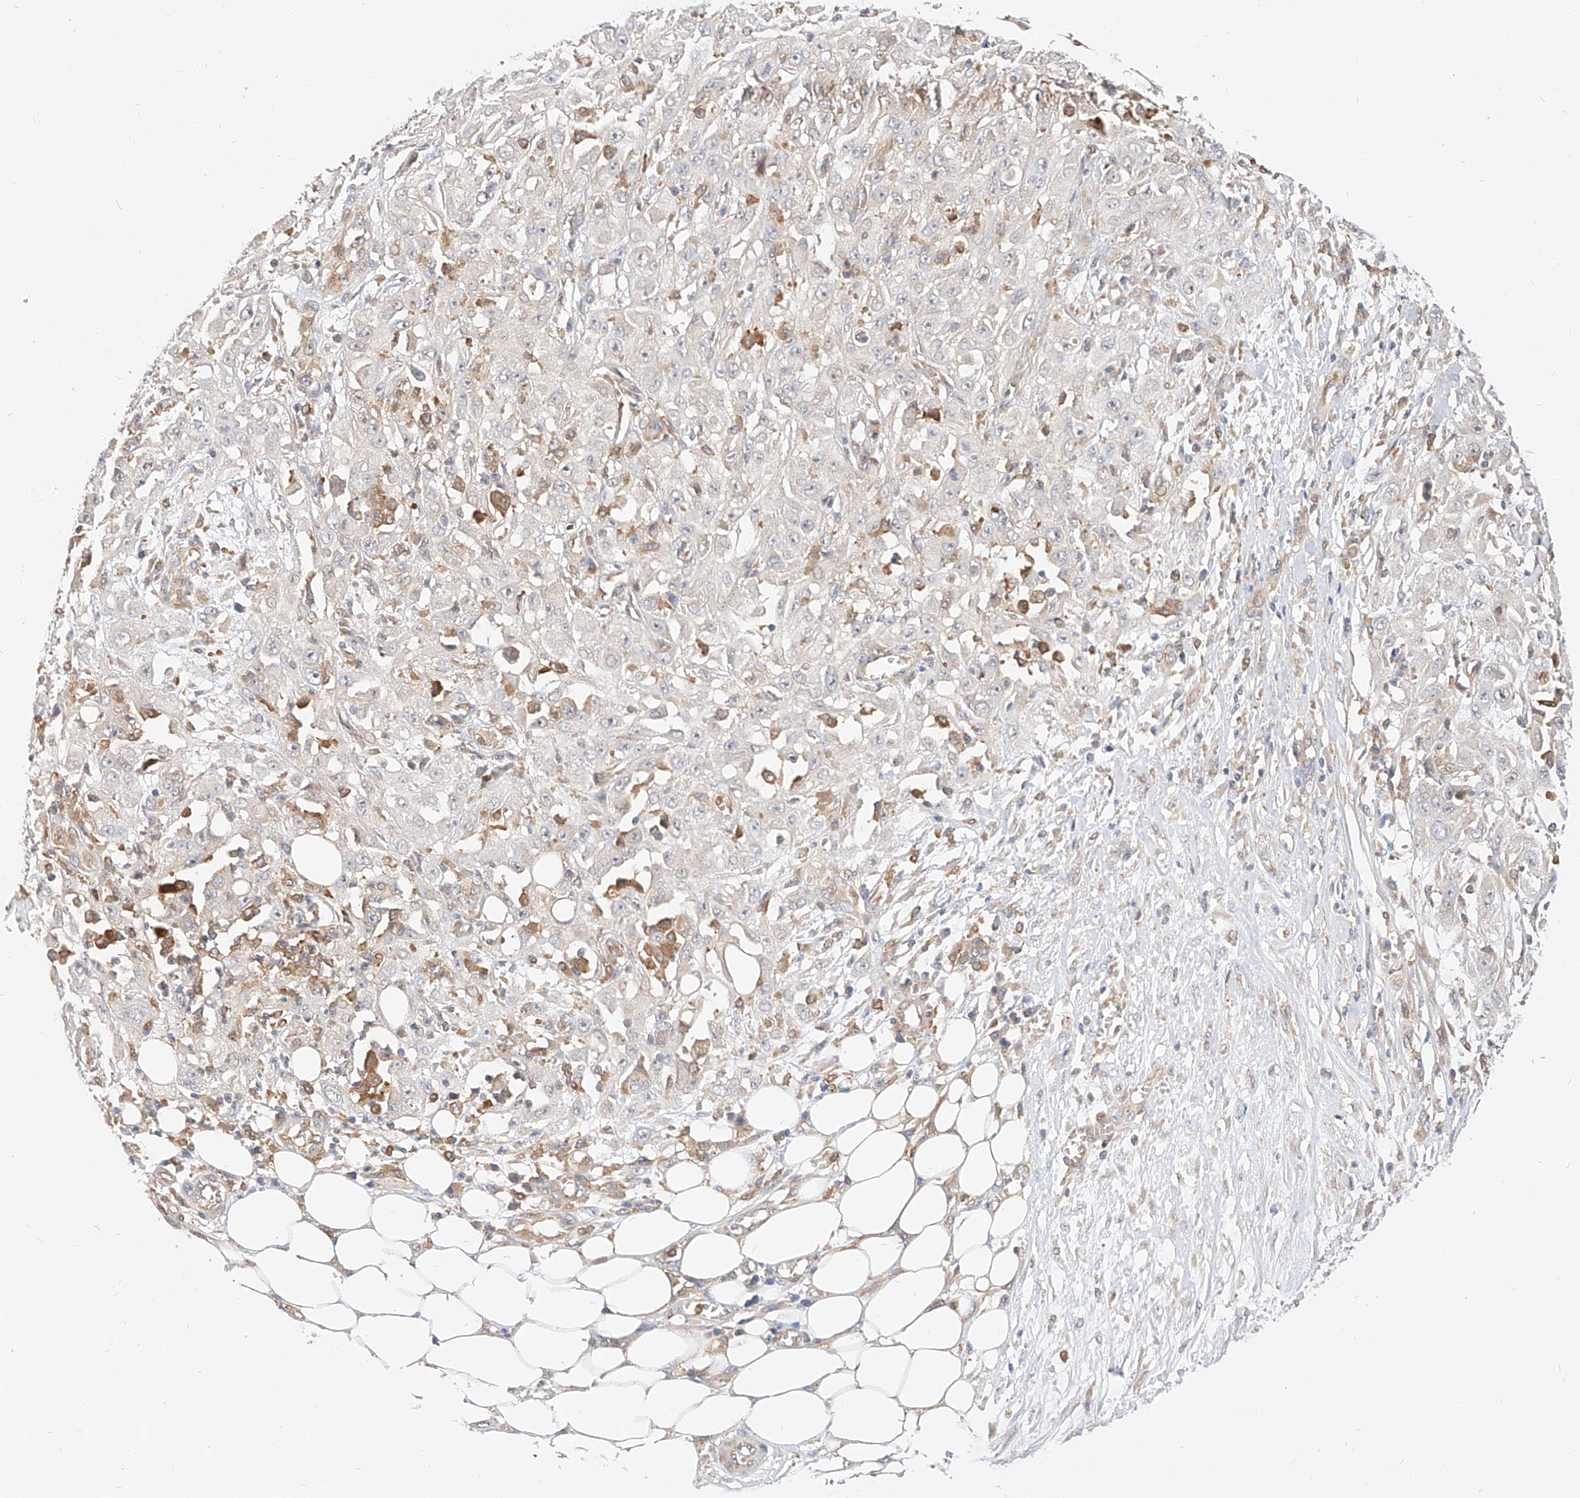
{"staining": {"intensity": "negative", "quantity": "none", "location": "none"}, "tissue": "skin cancer", "cell_type": "Tumor cells", "image_type": "cancer", "snomed": [{"axis": "morphology", "description": "Squamous cell carcinoma, NOS"}, {"axis": "morphology", "description": "Squamous cell carcinoma, metastatic, NOS"}, {"axis": "topography", "description": "Skin"}, {"axis": "topography", "description": "Lymph node"}], "caption": "The histopathology image reveals no staining of tumor cells in skin cancer.", "gene": "NFAM1", "patient": {"sex": "male", "age": 75}}